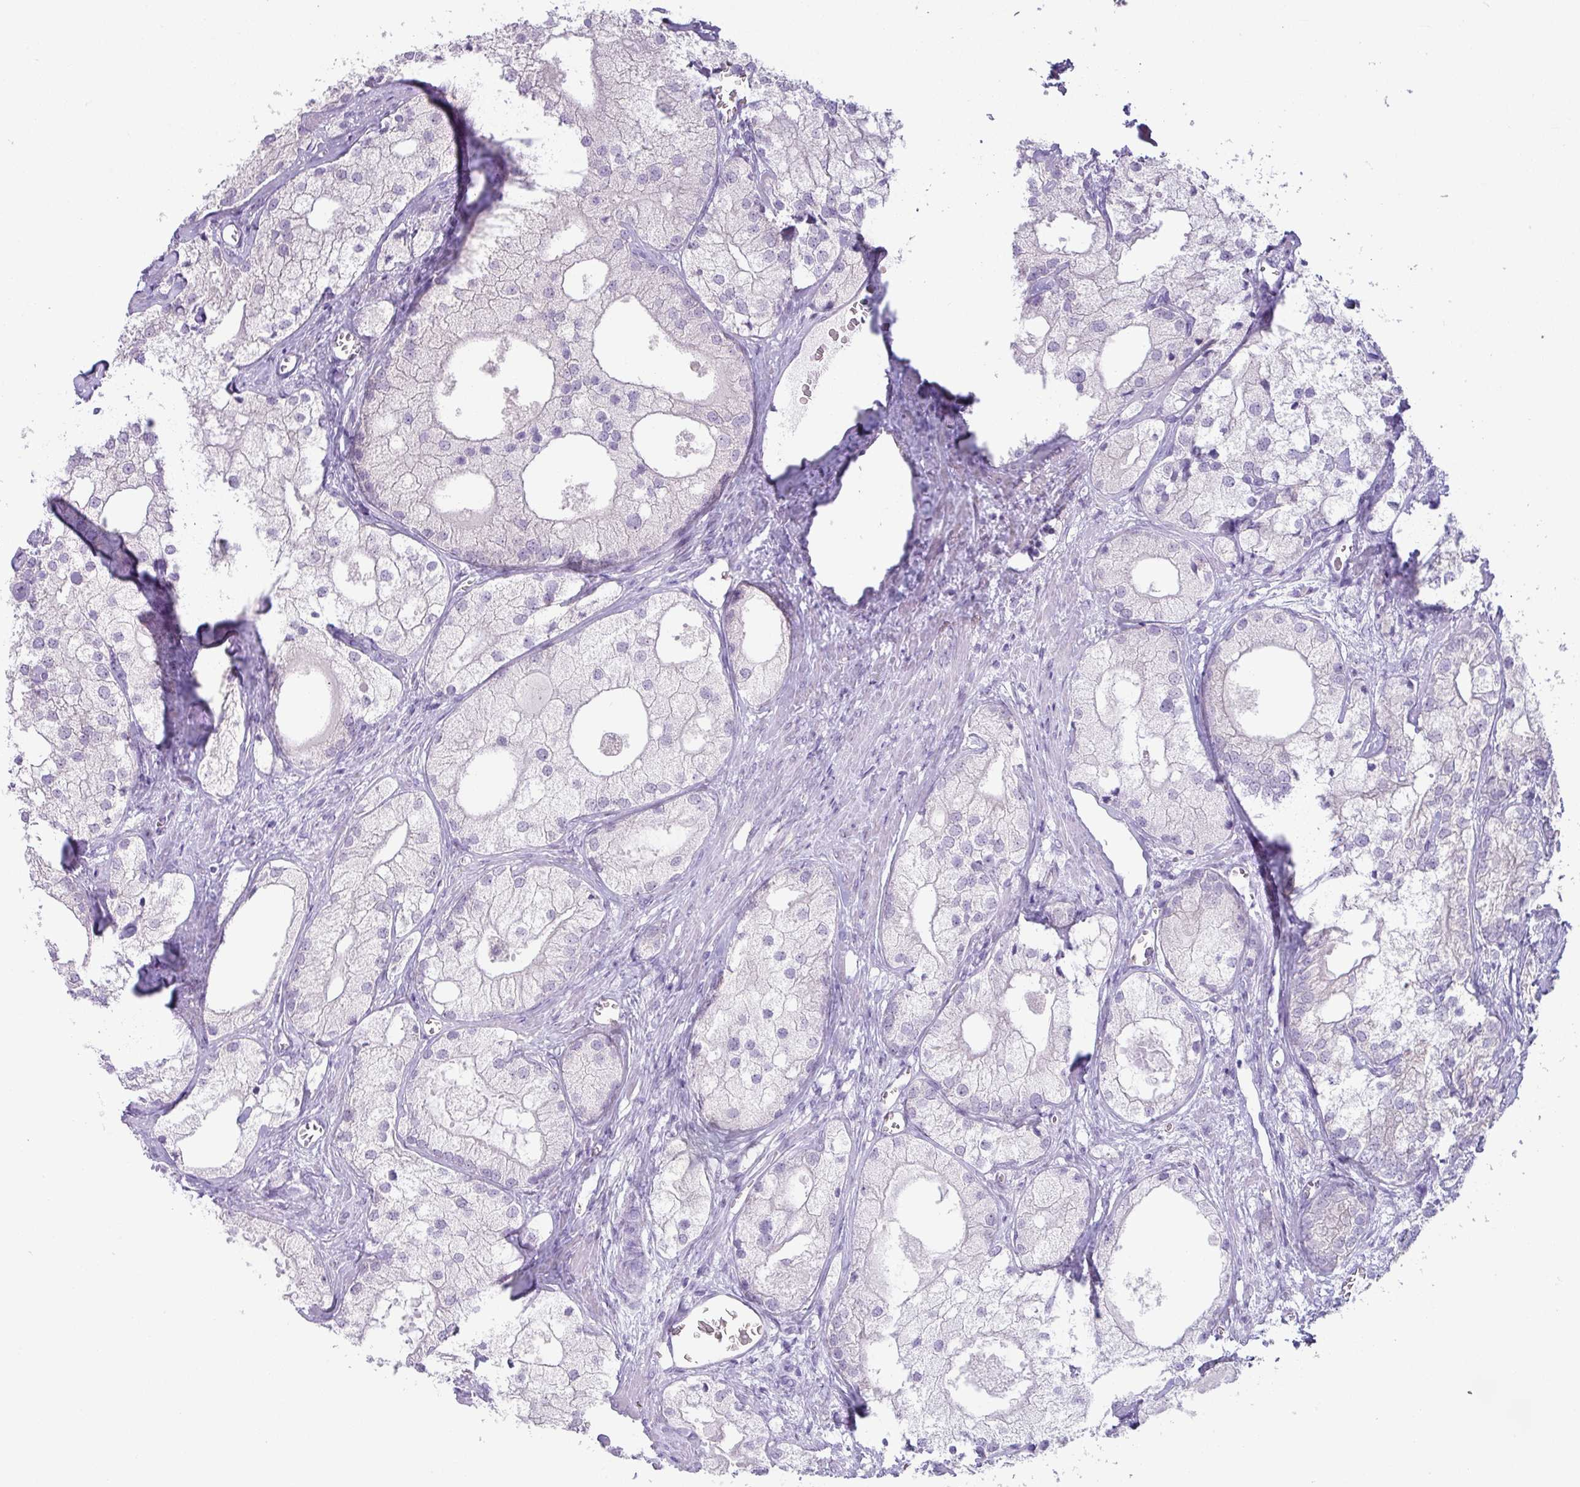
{"staining": {"intensity": "negative", "quantity": "none", "location": "none"}, "tissue": "prostate cancer", "cell_type": "Tumor cells", "image_type": "cancer", "snomed": [{"axis": "morphology", "description": "Adenocarcinoma, Low grade"}, {"axis": "topography", "description": "Prostate"}], "caption": "Tumor cells show no significant staining in low-grade adenocarcinoma (prostate). (Stains: DAB (3,3'-diaminobenzidine) IHC with hematoxylin counter stain, Microscopy: brightfield microscopy at high magnification).", "gene": "PALS2", "patient": {"sex": "male", "age": 69}}